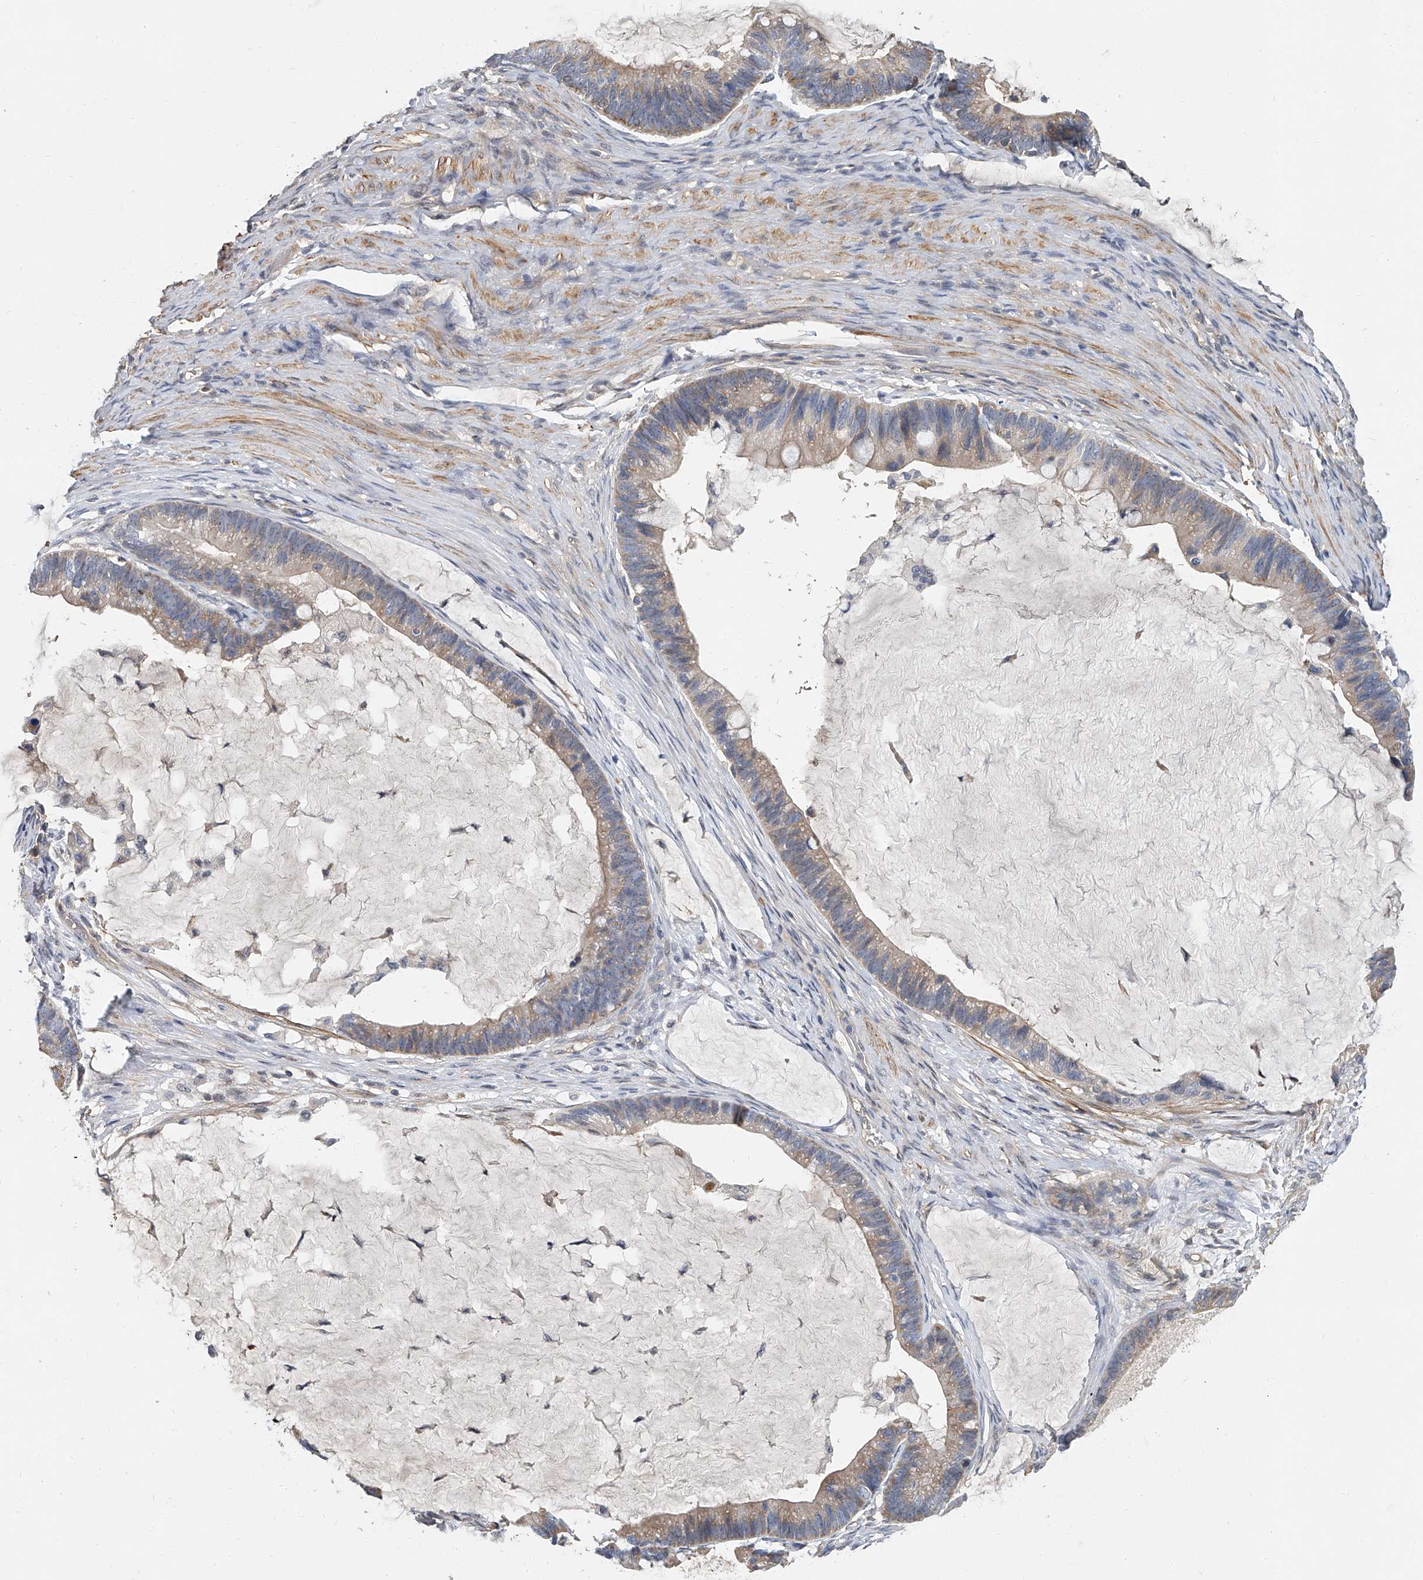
{"staining": {"intensity": "weak", "quantity": "25%-75%", "location": "cytoplasmic/membranous"}, "tissue": "ovarian cancer", "cell_type": "Tumor cells", "image_type": "cancer", "snomed": [{"axis": "morphology", "description": "Cystadenocarcinoma, mucinous, NOS"}, {"axis": "topography", "description": "Ovary"}], "caption": "Immunohistochemistry histopathology image of neoplastic tissue: ovarian cancer (mucinous cystadenocarcinoma) stained using immunohistochemistry shows low levels of weak protein expression localized specifically in the cytoplasmic/membranous of tumor cells, appearing as a cytoplasmic/membranous brown color.", "gene": "CD200", "patient": {"sex": "female", "age": 61}}